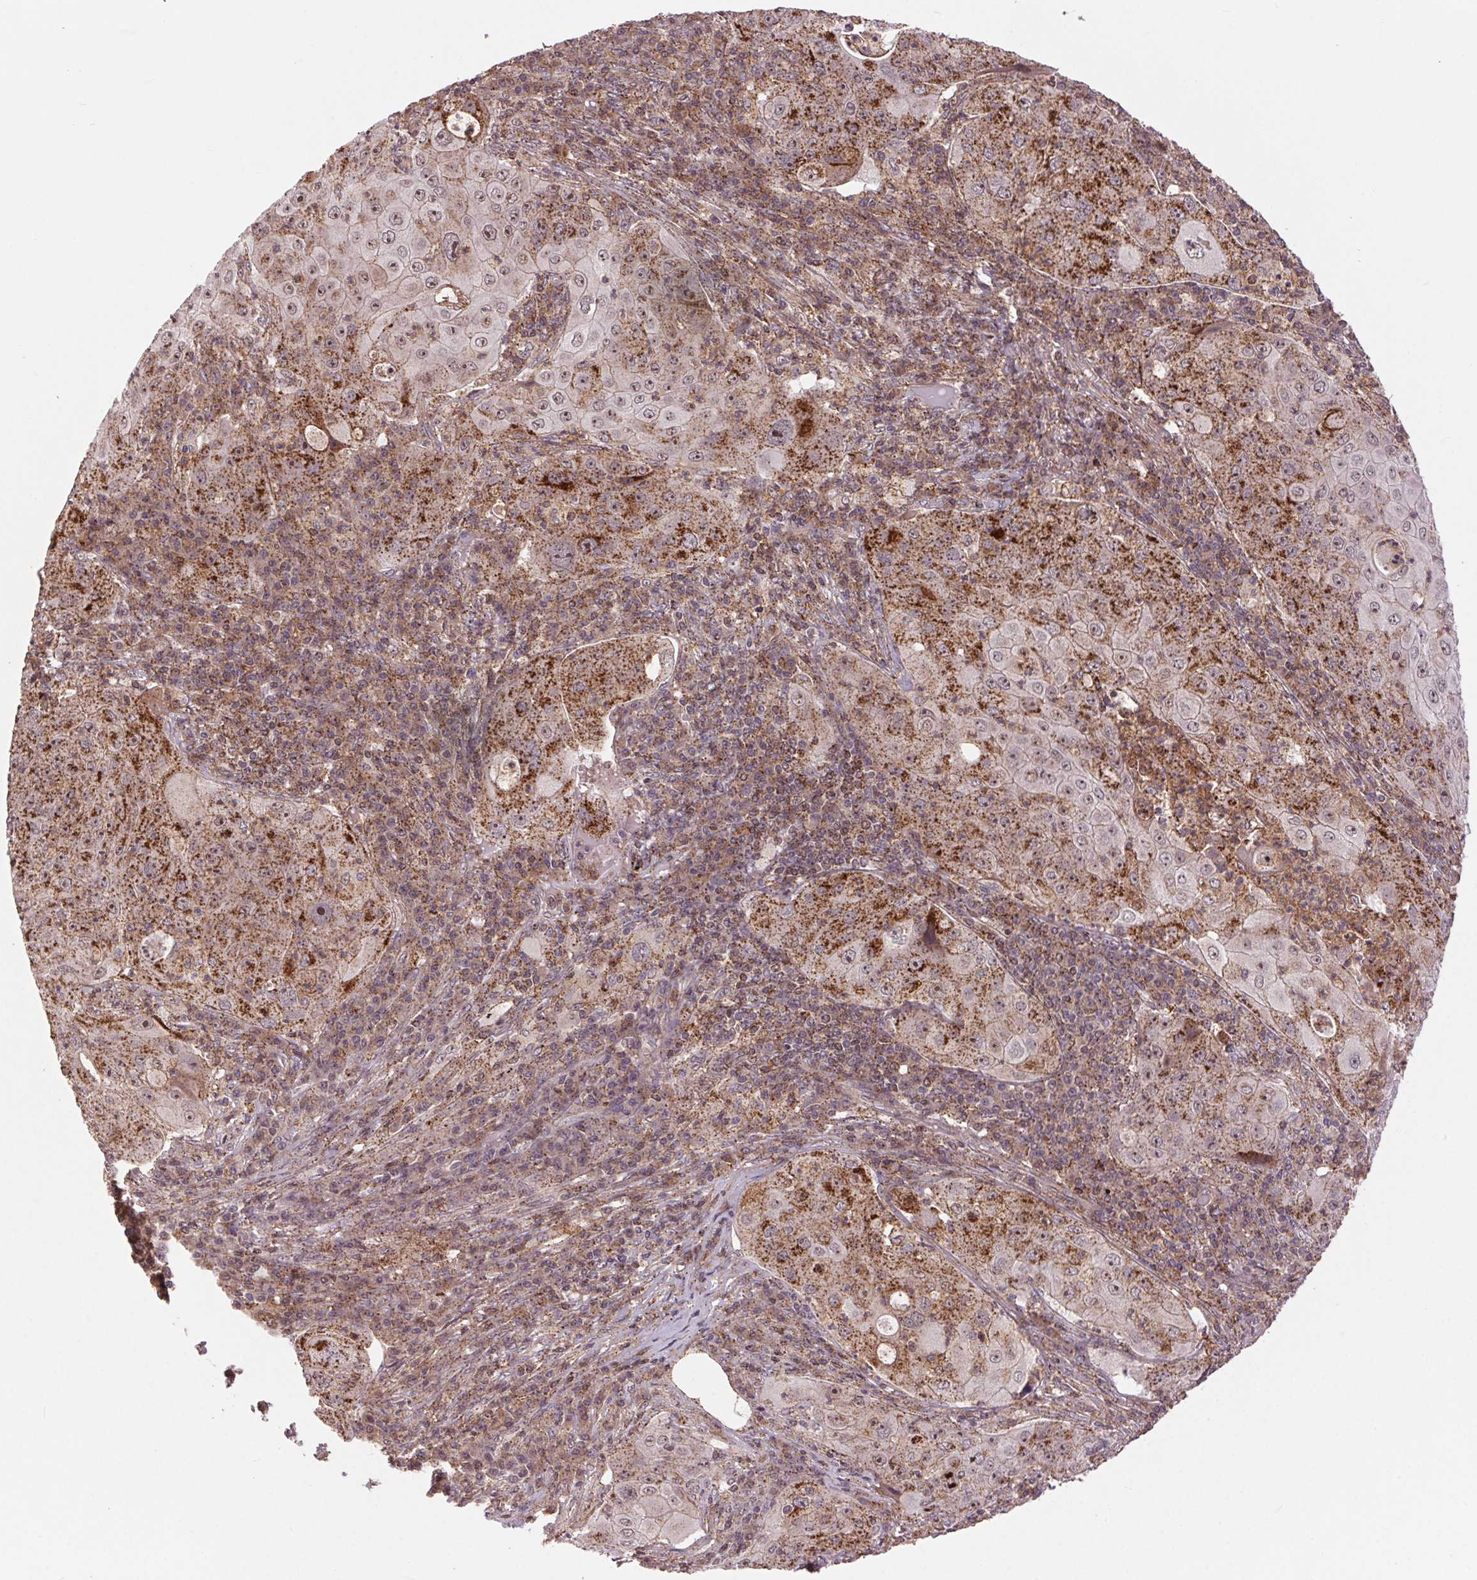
{"staining": {"intensity": "moderate", "quantity": ">75%", "location": "cytoplasmic/membranous,nuclear"}, "tissue": "lung cancer", "cell_type": "Tumor cells", "image_type": "cancer", "snomed": [{"axis": "morphology", "description": "Squamous cell carcinoma, NOS"}, {"axis": "topography", "description": "Lung"}], "caption": "A brown stain labels moderate cytoplasmic/membranous and nuclear positivity of a protein in lung squamous cell carcinoma tumor cells.", "gene": "CHMP4B", "patient": {"sex": "female", "age": 59}}